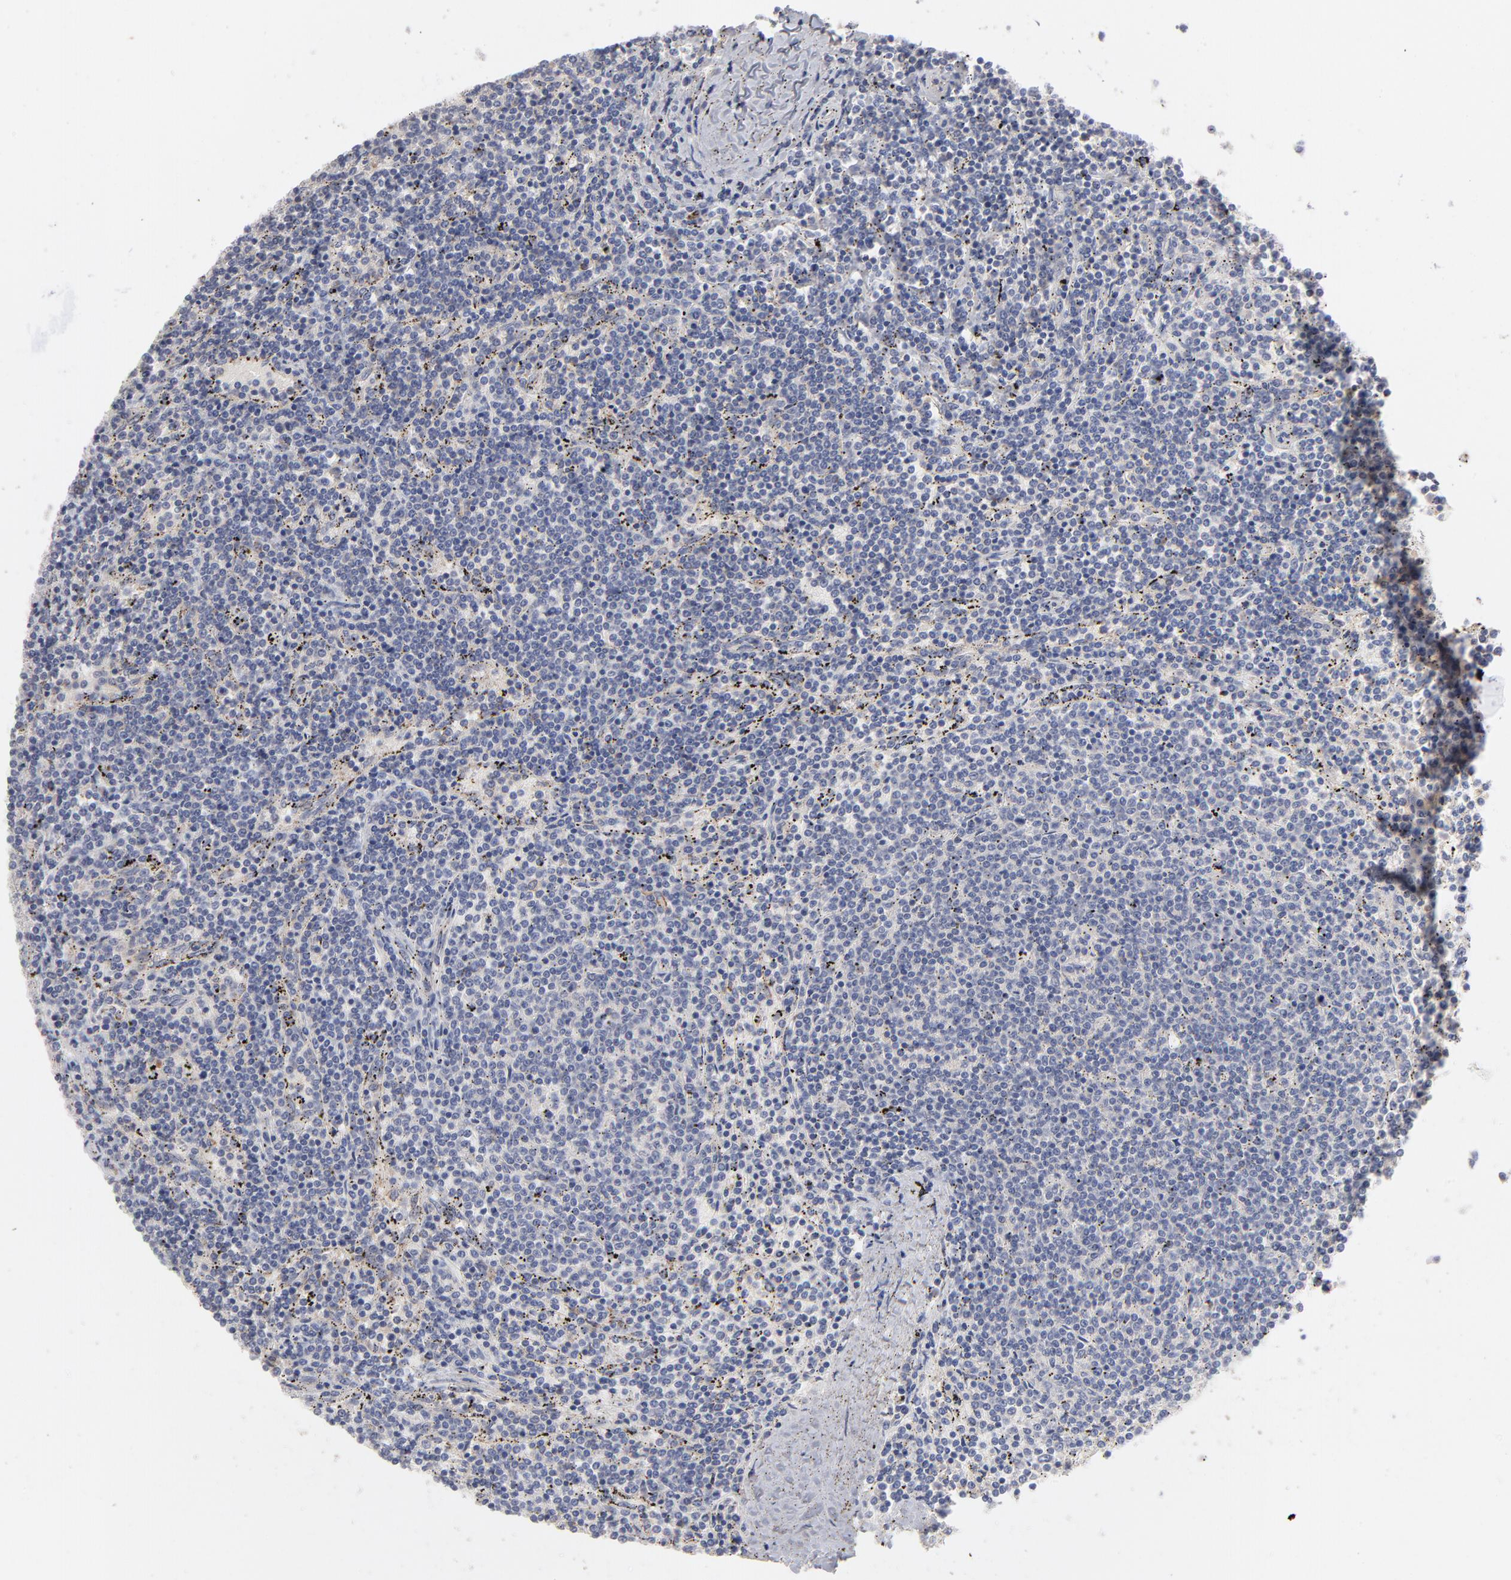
{"staining": {"intensity": "moderate", "quantity": "<25%", "location": "cytoplasmic/membranous"}, "tissue": "lymphoma", "cell_type": "Tumor cells", "image_type": "cancer", "snomed": [{"axis": "morphology", "description": "Malignant lymphoma, non-Hodgkin's type, Low grade"}, {"axis": "topography", "description": "Spleen"}], "caption": "The image shows immunohistochemical staining of malignant lymphoma, non-Hodgkin's type (low-grade). There is moderate cytoplasmic/membranous positivity is seen in about <25% of tumor cells.", "gene": "CCR3", "patient": {"sex": "female", "age": 50}}